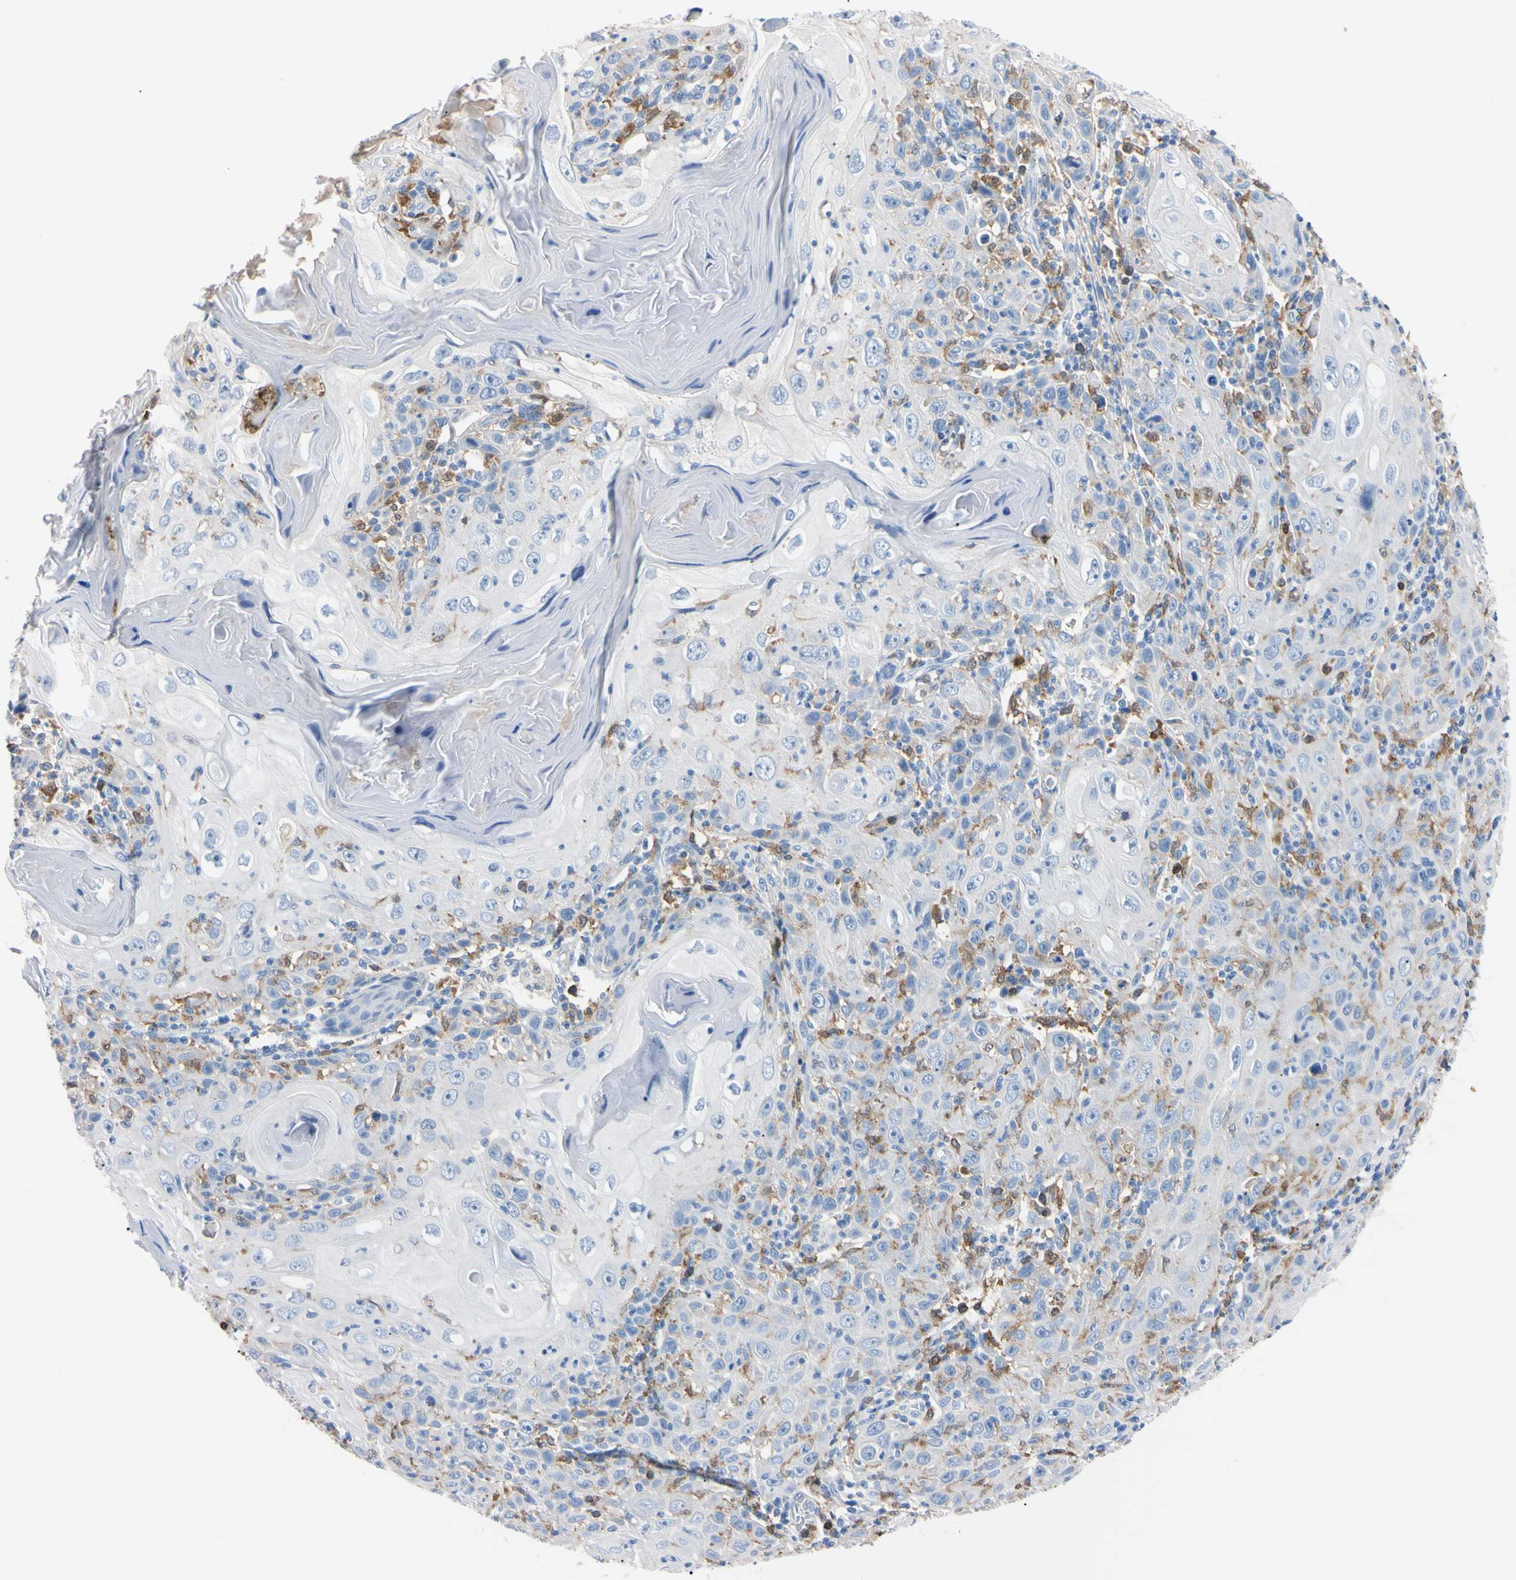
{"staining": {"intensity": "negative", "quantity": "none", "location": "none"}, "tissue": "skin cancer", "cell_type": "Tumor cells", "image_type": "cancer", "snomed": [{"axis": "morphology", "description": "Squamous cell carcinoma, NOS"}, {"axis": "topography", "description": "Skin"}], "caption": "Human skin squamous cell carcinoma stained for a protein using immunohistochemistry displays no staining in tumor cells.", "gene": "NCF4", "patient": {"sex": "female", "age": 88}}